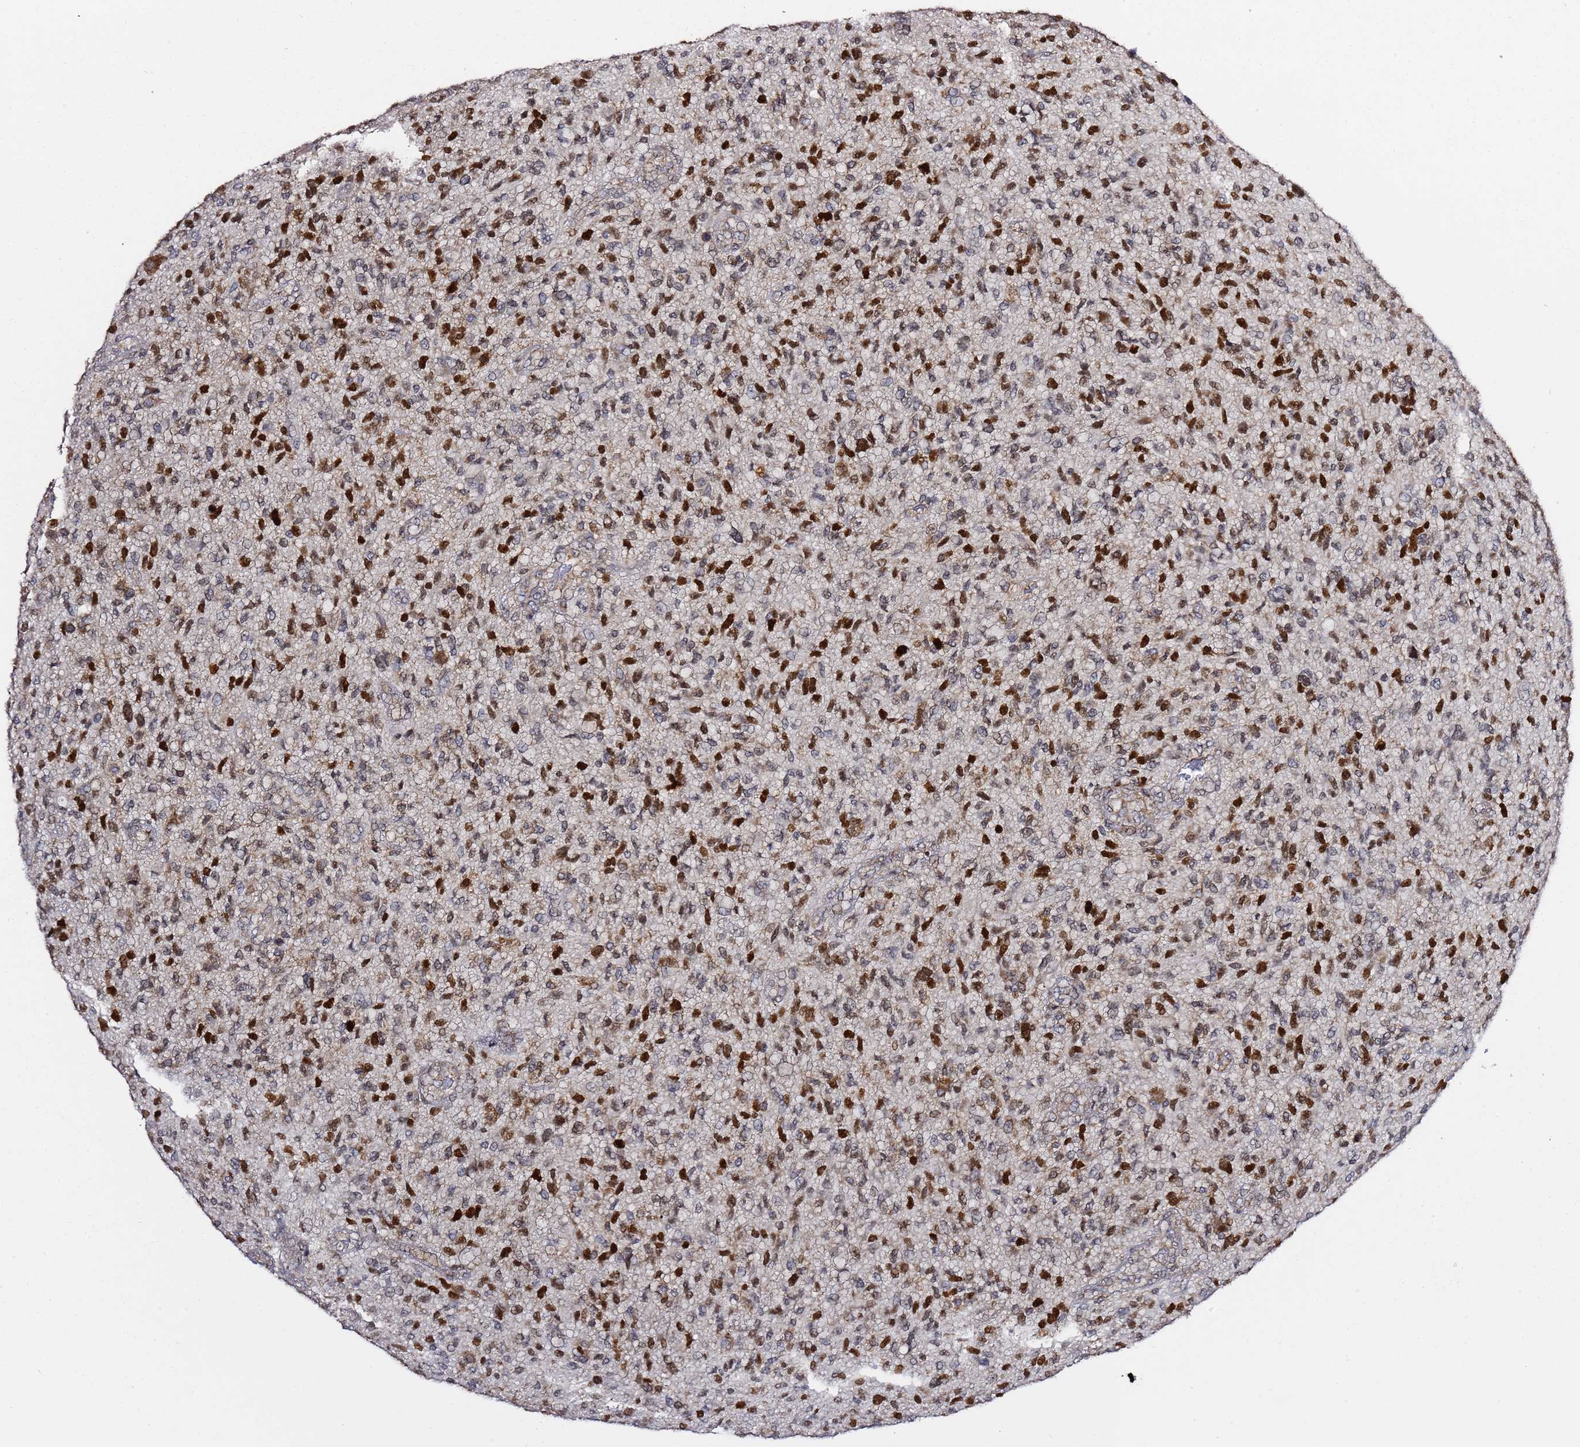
{"staining": {"intensity": "strong", "quantity": "25%-75%", "location": "nuclear"}, "tissue": "glioma", "cell_type": "Tumor cells", "image_type": "cancer", "snomed": [{"axis": "morphology", "description": "Glioma, malignant, High grade"}, {"axis": "topography", "description": "Brain"}], "caption": "Immunohistochemical staining of human glioma shows high levels of strong nuclear protein expression in about 25%-75% of tumor cells.", "gene": "RCOR2", "patient": {"sex": "male", "age": 47}}